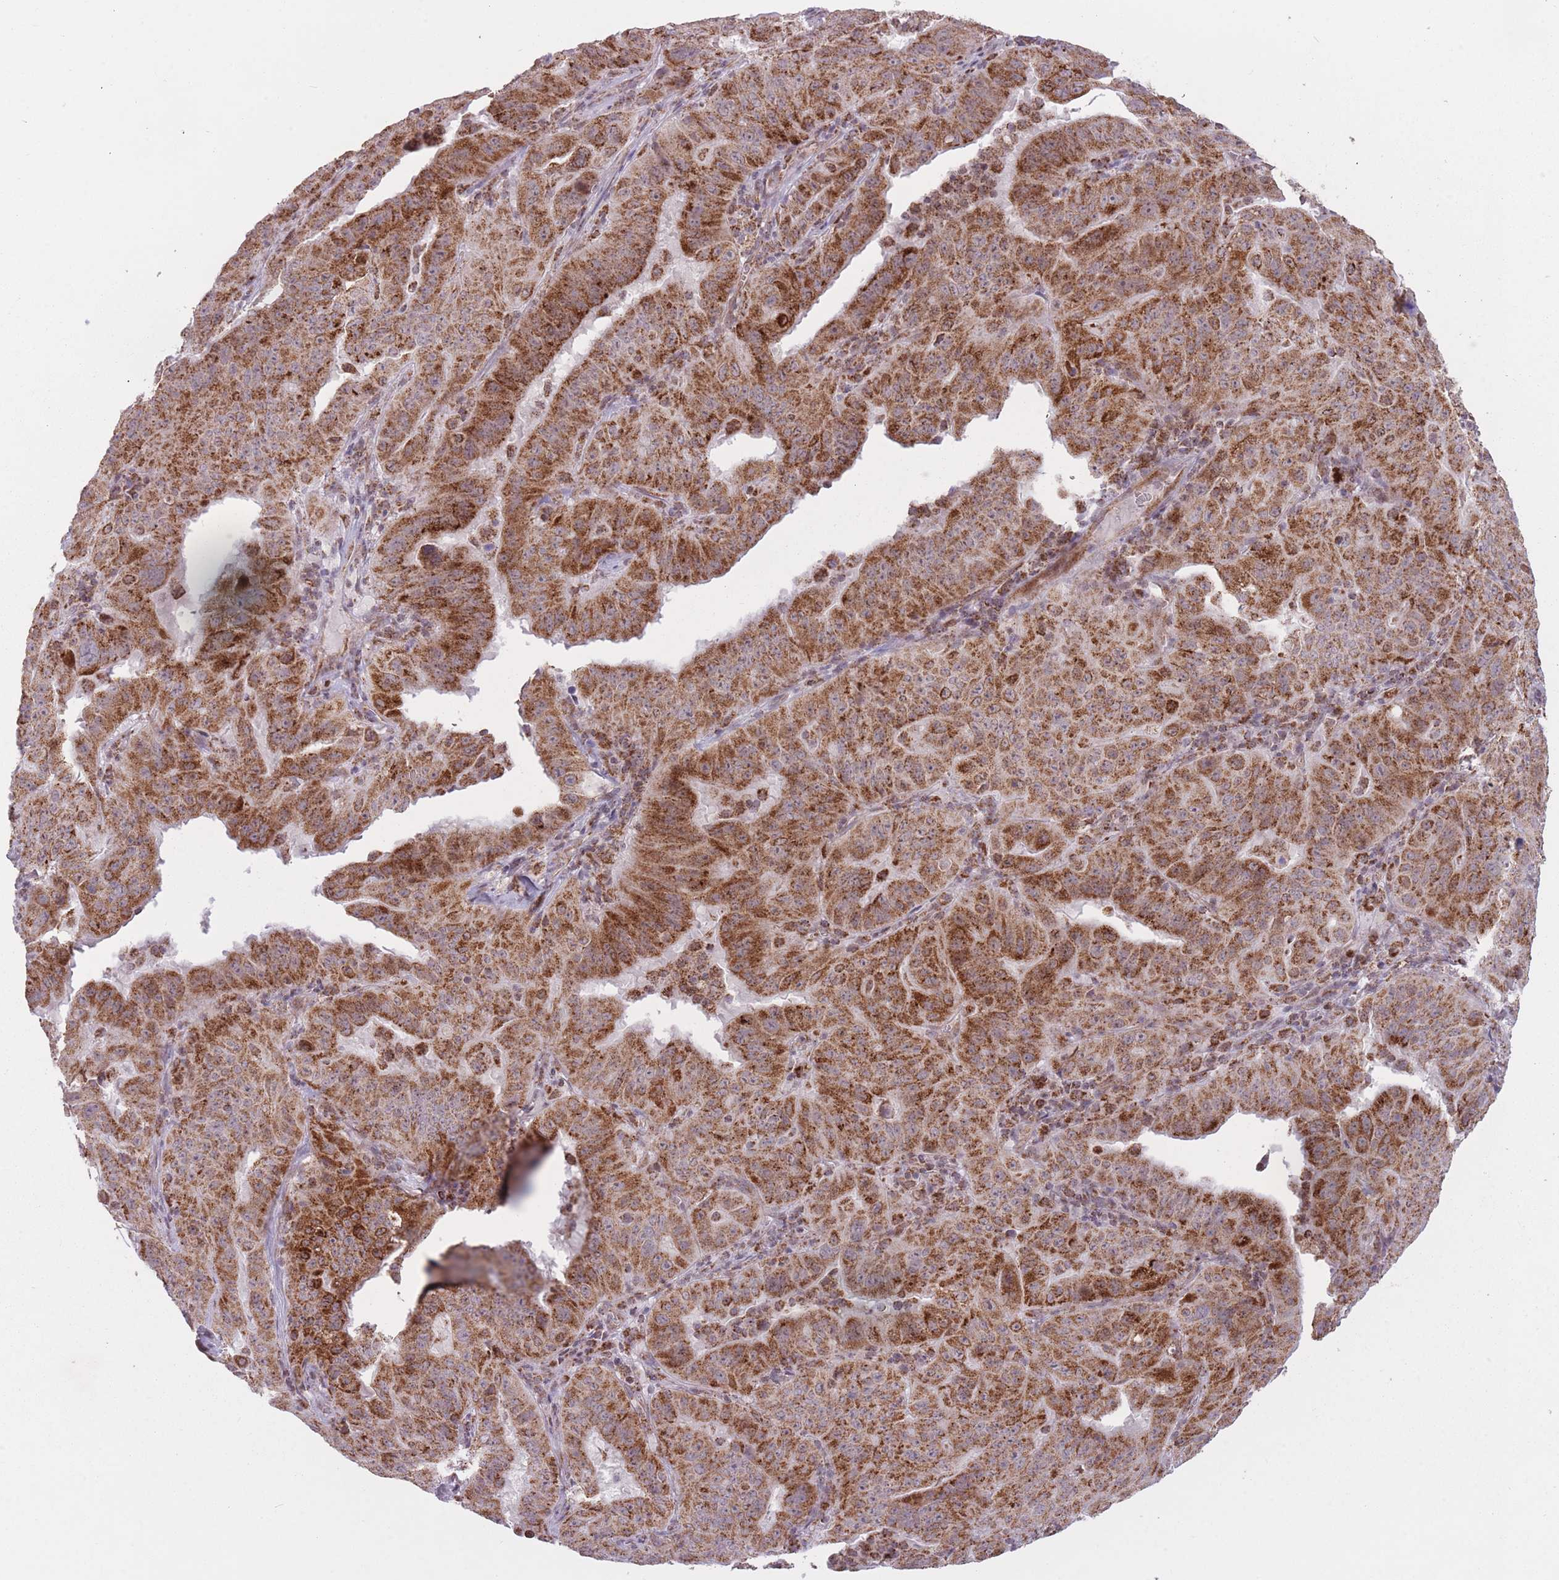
{"staining": {"intensity": "strong", "quantity": ">75%", "location": "cytoplasmic/membranous"}, "tissue": "pancreatic cancer", "cell_type": "Tumor cells", "image_type": "cancer", "snomed": [{"axis": "morphology", "description": "Adenocarcinoma, NOS"}, {"axis": "topography", "description": "Pancreas"}], "caption": "Tumor cells demonstrate high levels of strong cytoplasmic/membranous staining in about >75% of cells in human pancreatic cancer.", "gene": "DPYSL4", "patient": {"sex": "male", "age": 63}}